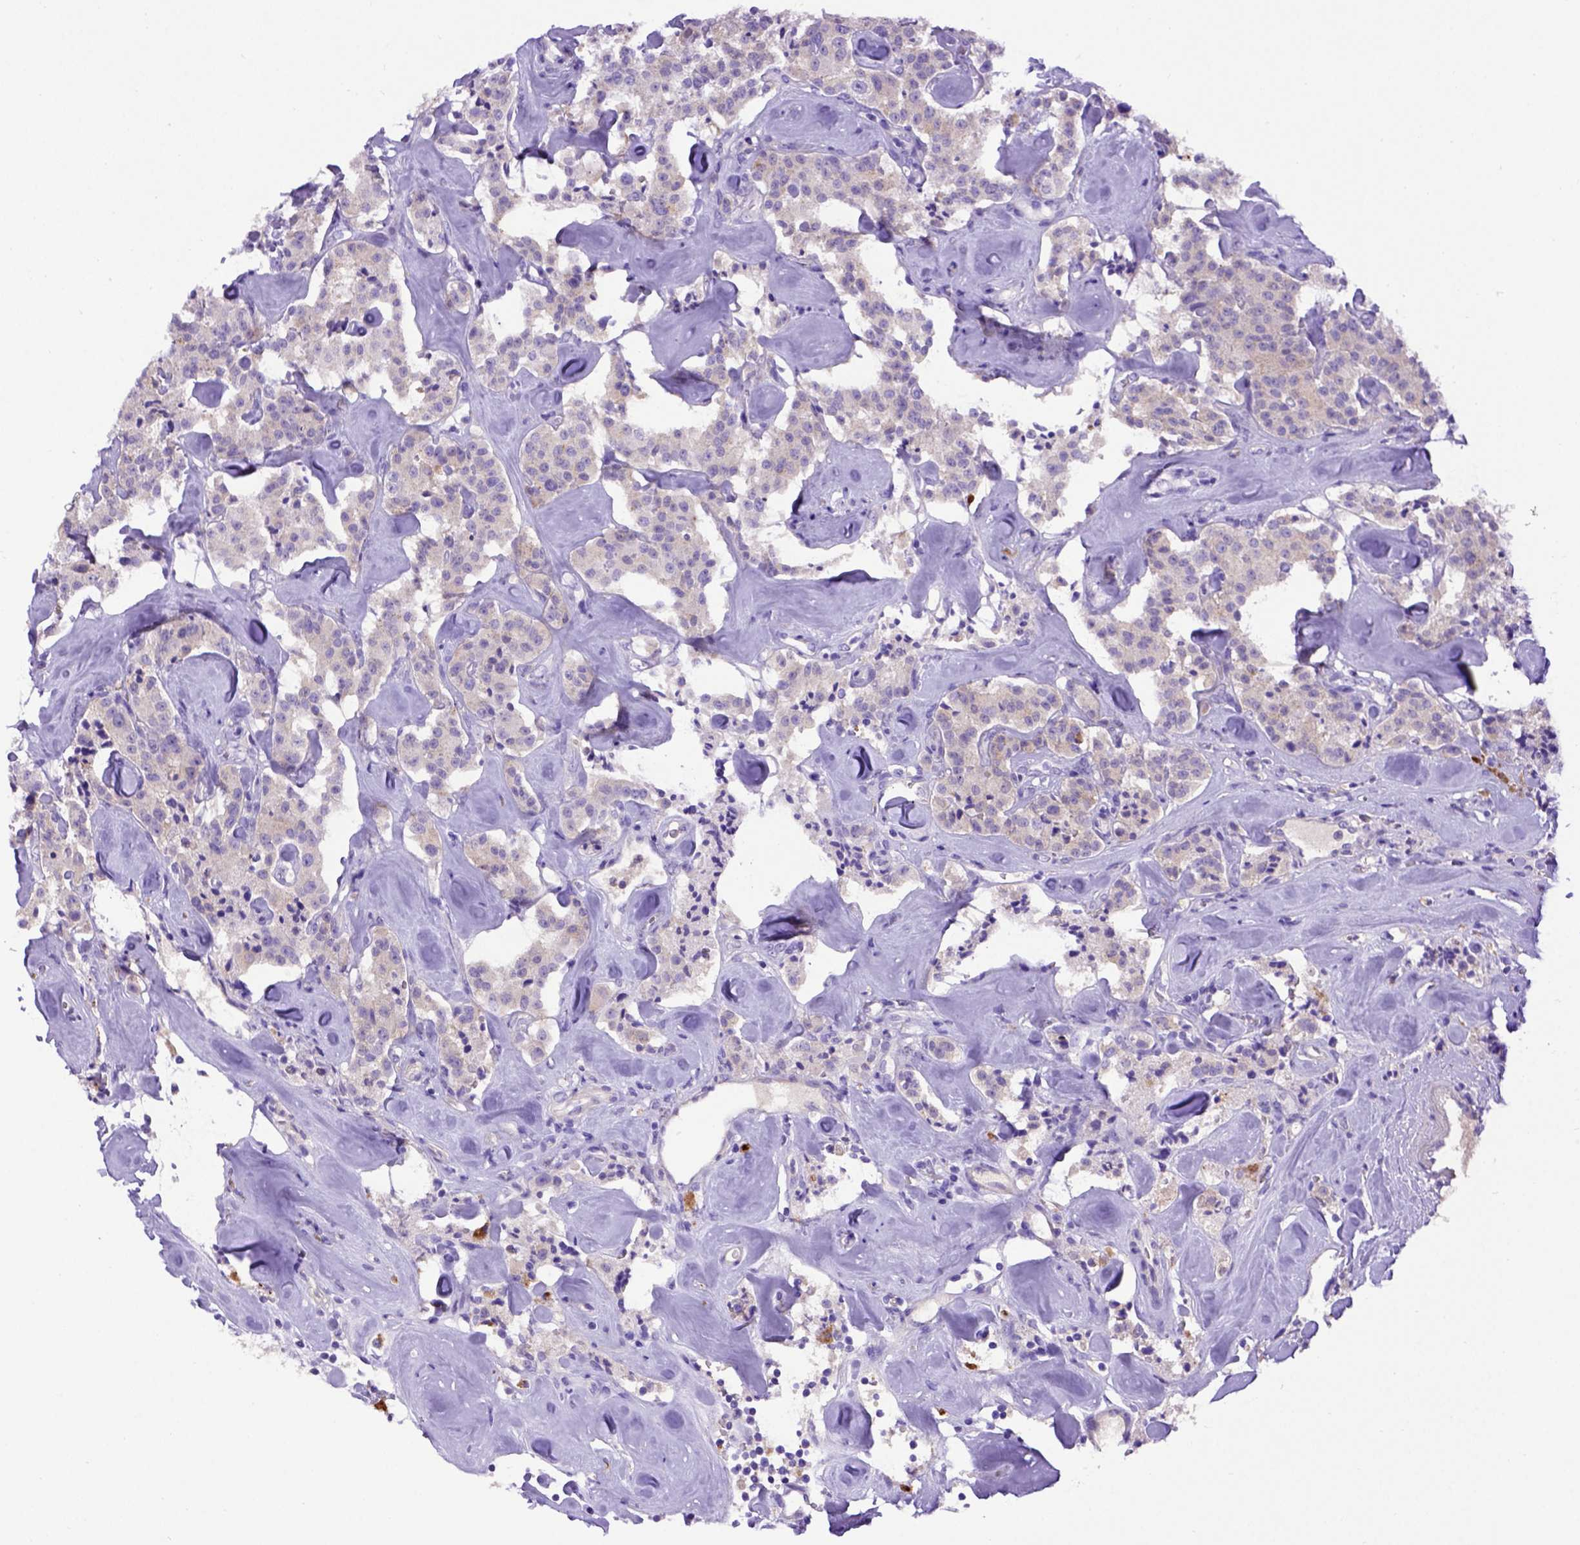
{"staining": {"intensity": "negative", "quantity": "none", "location": "none"}, "tissue": "carcinoid", "cell_type": "Tumor cells", "image_type": "cancer", "snomed": [{"axis": "morphology", "description": "Carcinoid, malignant, NOS"}, {"axis": "topography", "description": "Pancreas"}], "caption": "DAB immunohistochemical staining of human carcinoid displays no significant positivity in tumor cells. (IHC, brightfield microscopy, high magnification).", "gene": "ADAM12", "patient": {"sex": "male", "age": 41}}